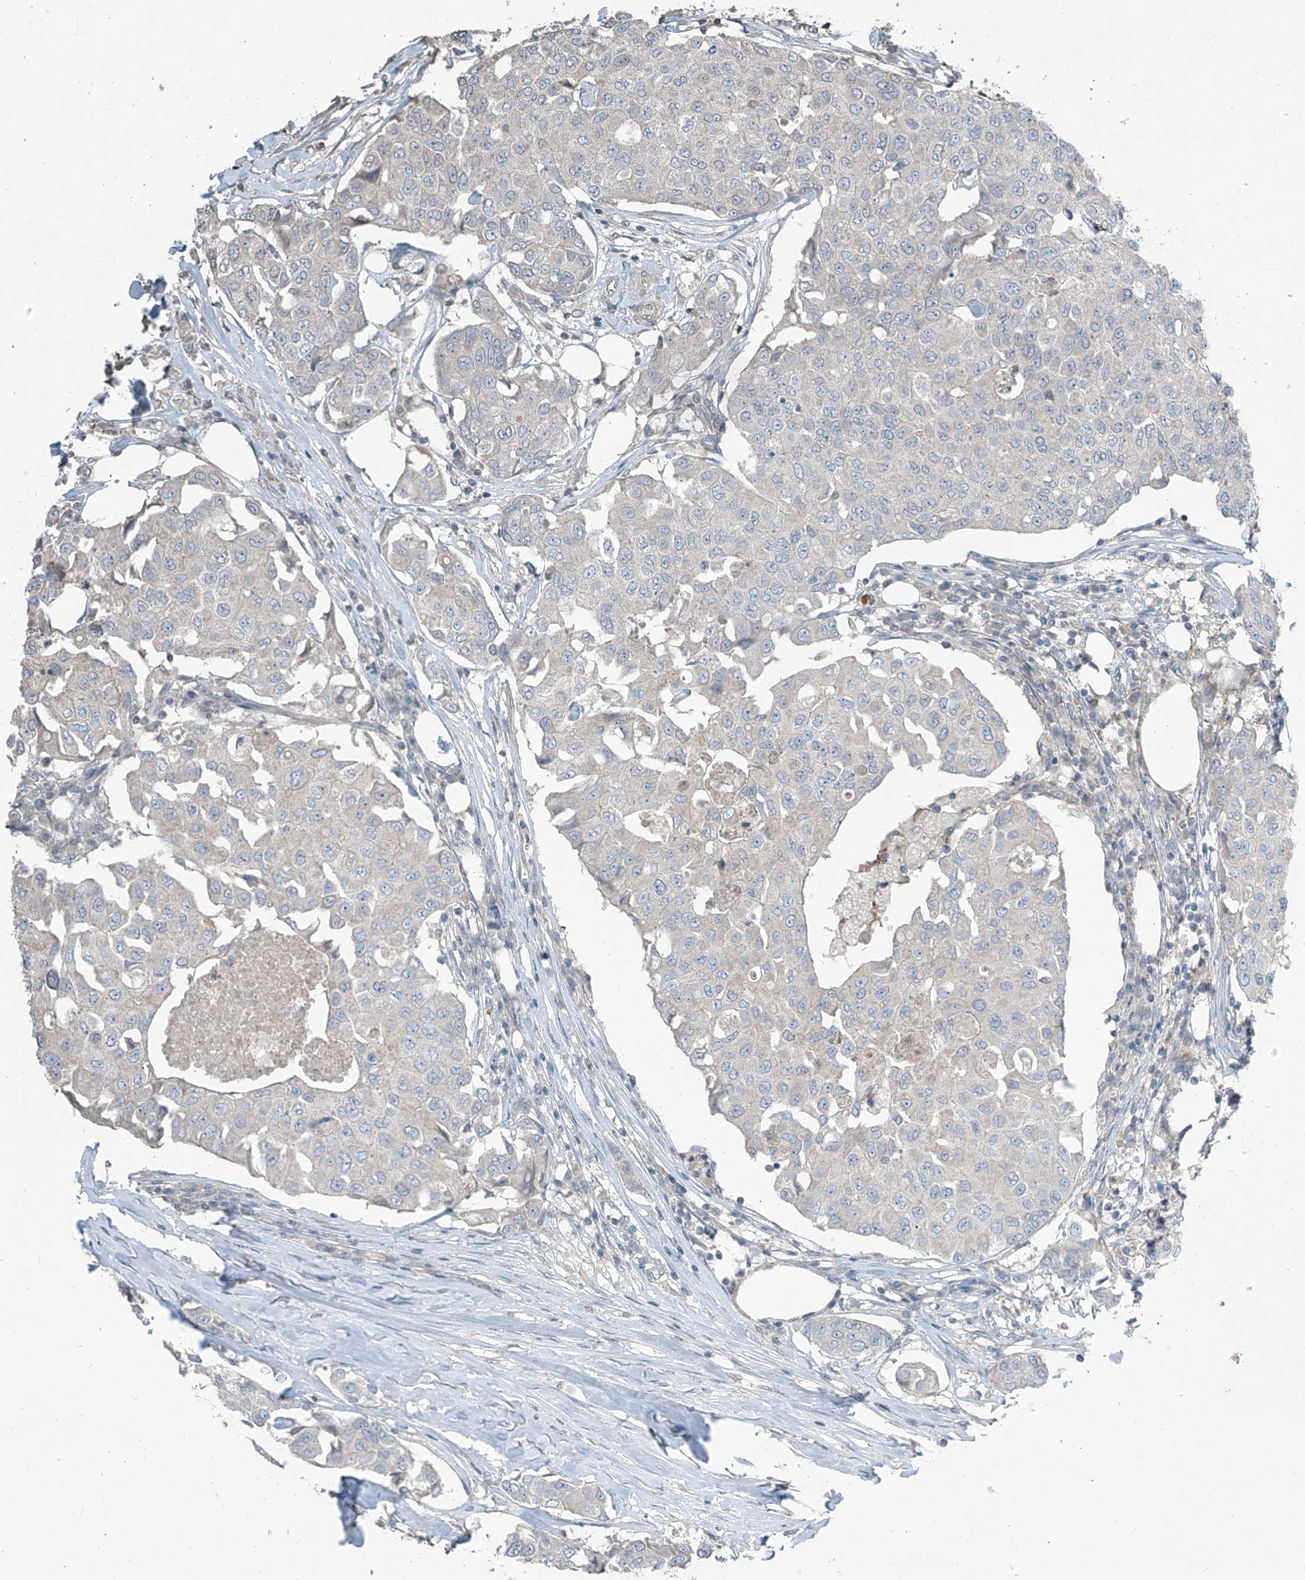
{"staining": {"intensity": "negative", "quantity": "none", "location": "none"}, "tissue": "breast cancer", "cell_type": "Tumor cells", "image_type": "cancer", "snomed": [{"axis": "morphology", "description": "Duct carcinoma"}, {"axis": "topography", "description": "Breast"}], "caption": "The photomicrograph reveals no staining of tumor cells in breast cancer. The staining is performed using DAB brown chromogen with nuclei counter-stained in using hematoxylin.", "gene": "HOXA11", "patient": {"sex": "female", "age": 80}}